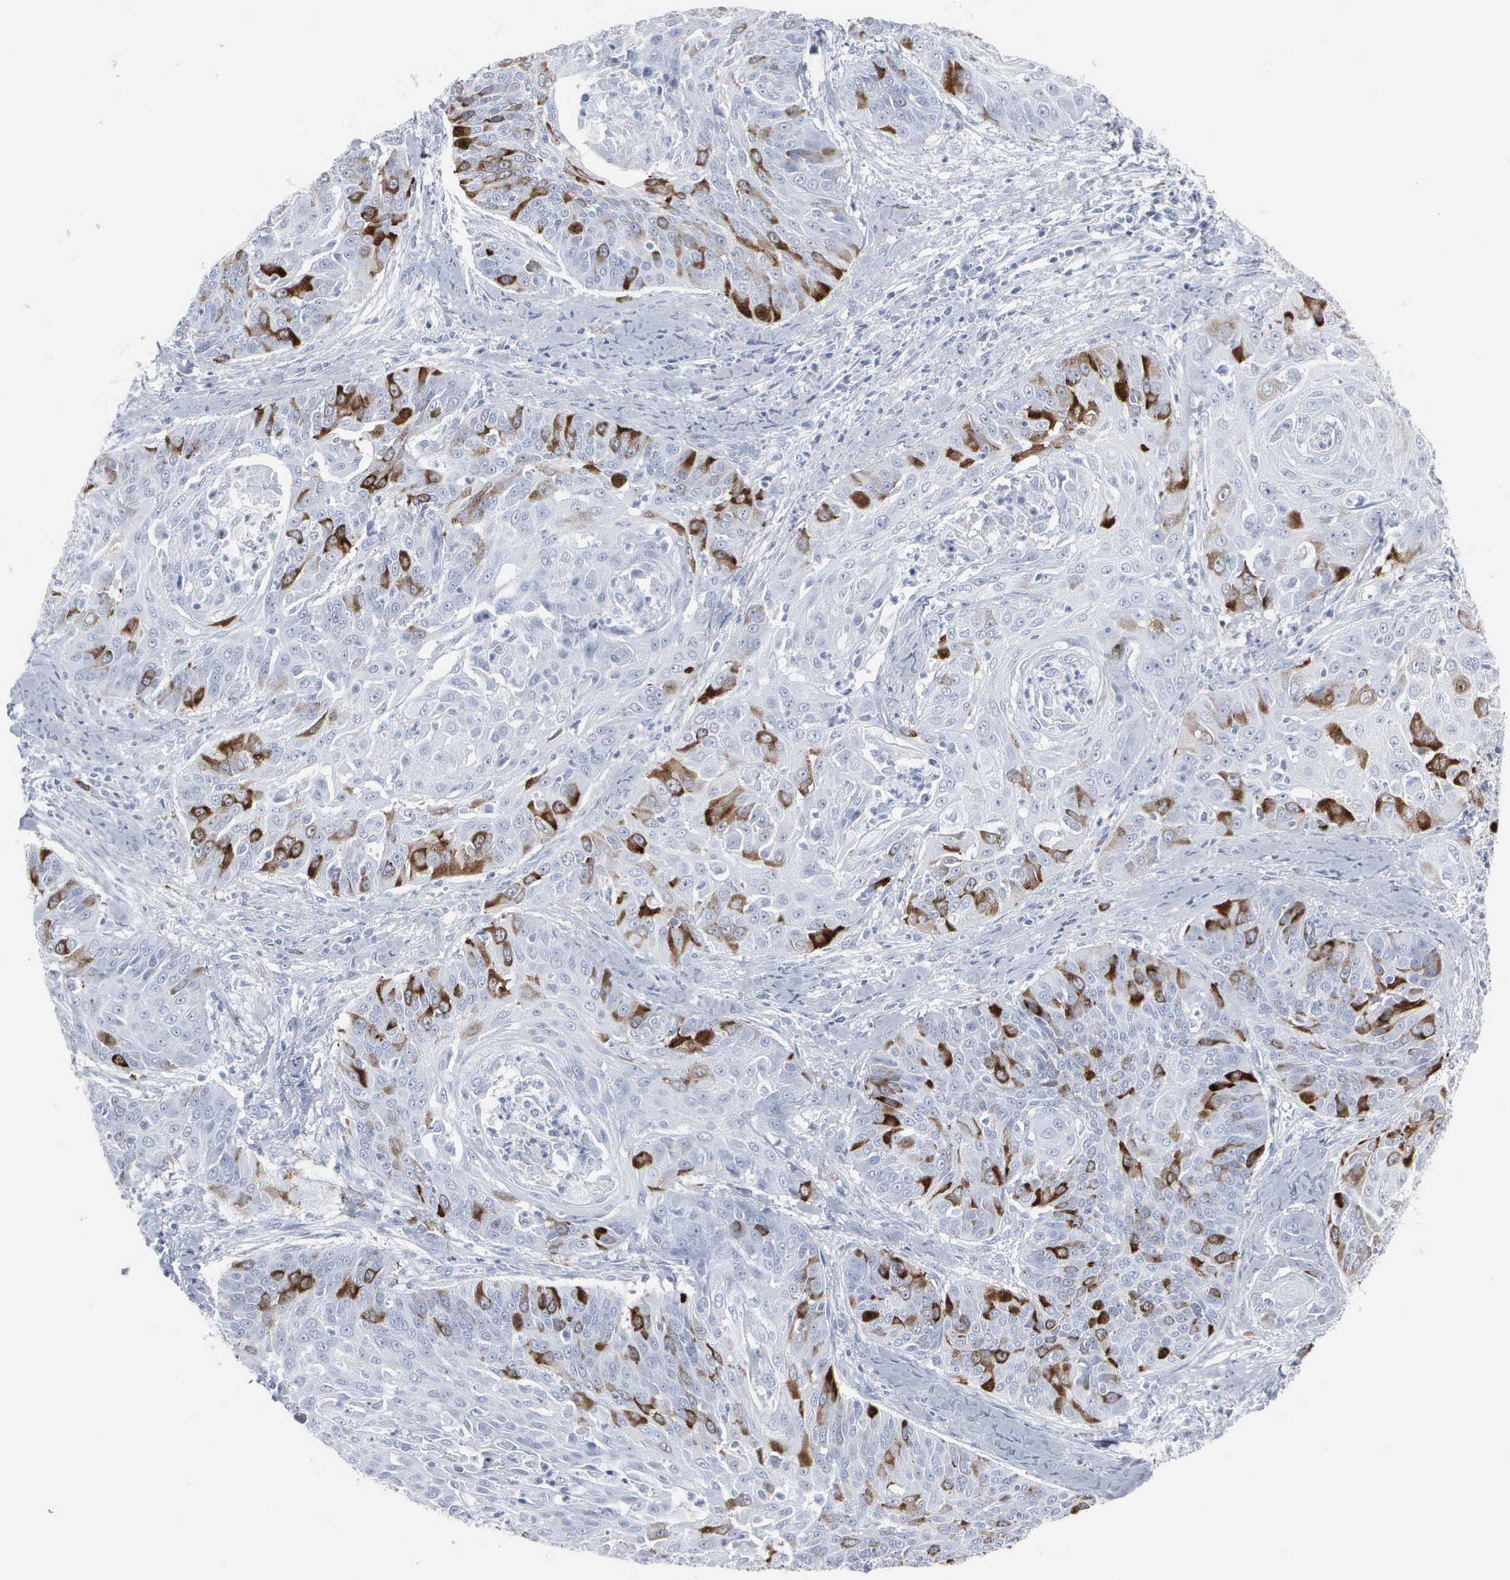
{"staining": {"intensity": "strong", "quantity": "<25%", "location": "cytoplasmic/membranous,nuclear"}, "tissue": "cervical cancer", "cell_type": "Tumor cells", "image_type": "cancer", "snomed": [{"axis": "morphology", "description": "Squamous cell carcinoma, NOS"}, {"axis": "topography", "description": "Cervix"}], "caption": "Cervical squamous cell carcinoma was stained to show a protein in brown. There is medium levels of strong cytoplasmic/membranous and nuclear positivity in approximately <25% of tumor cells.", "gene": "CCNB1", "patient": {"sex": "female", "age": 64}}